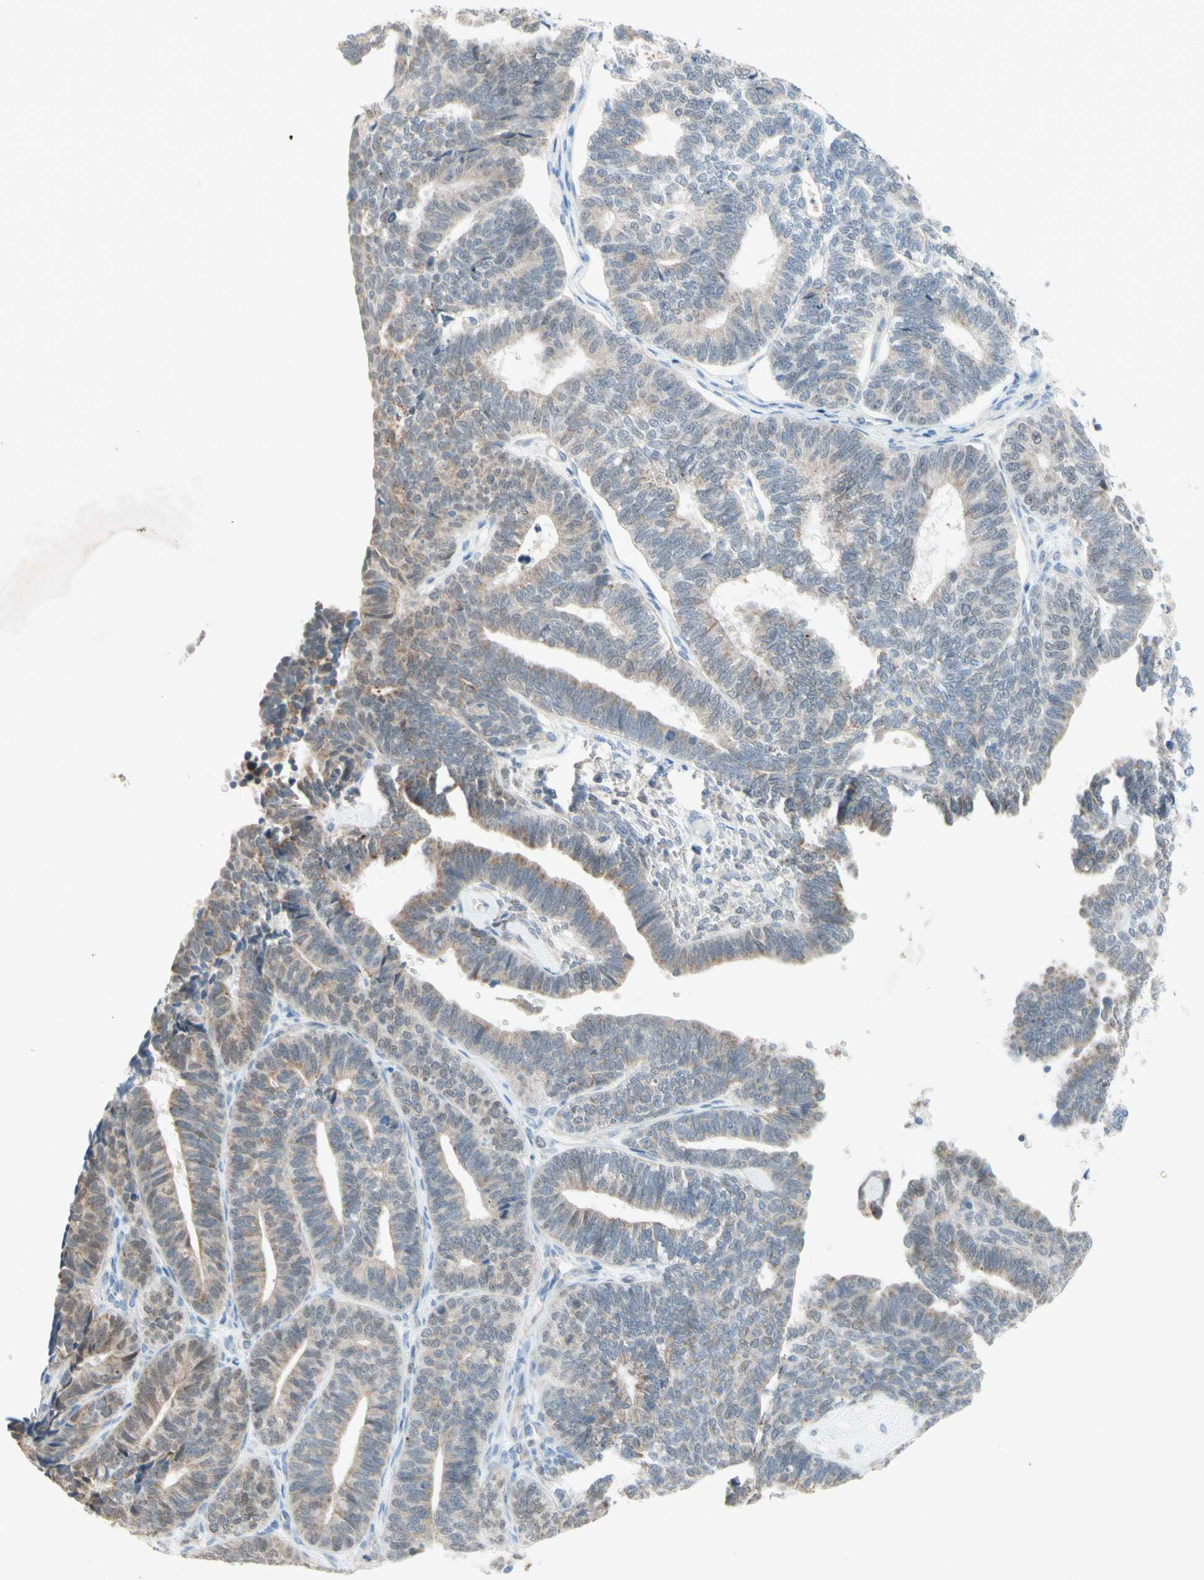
{"staining": {"intensity": "weak", "quantity": "25%-75%", "location": "cytoplasmic/membranous"}, "tissue": "endometrial cancer", "cell_type": "Tumor cells", "image_type": "cancer", "snomed": [{"axis": "morphology", "description": "Adenocarcinoma, NOS"}, {"axis": "topography", "description": "Endometrium"}], "caption": "This histopathology image demonstrates immunohistochemistry (IHC) staining of endometrial cancer, with low weak cytoplasmic/membranous staining in approximately 25%-75% of tumor cells.", "gene": "MFF", "patient": {"sex": "female", "age": 70}}